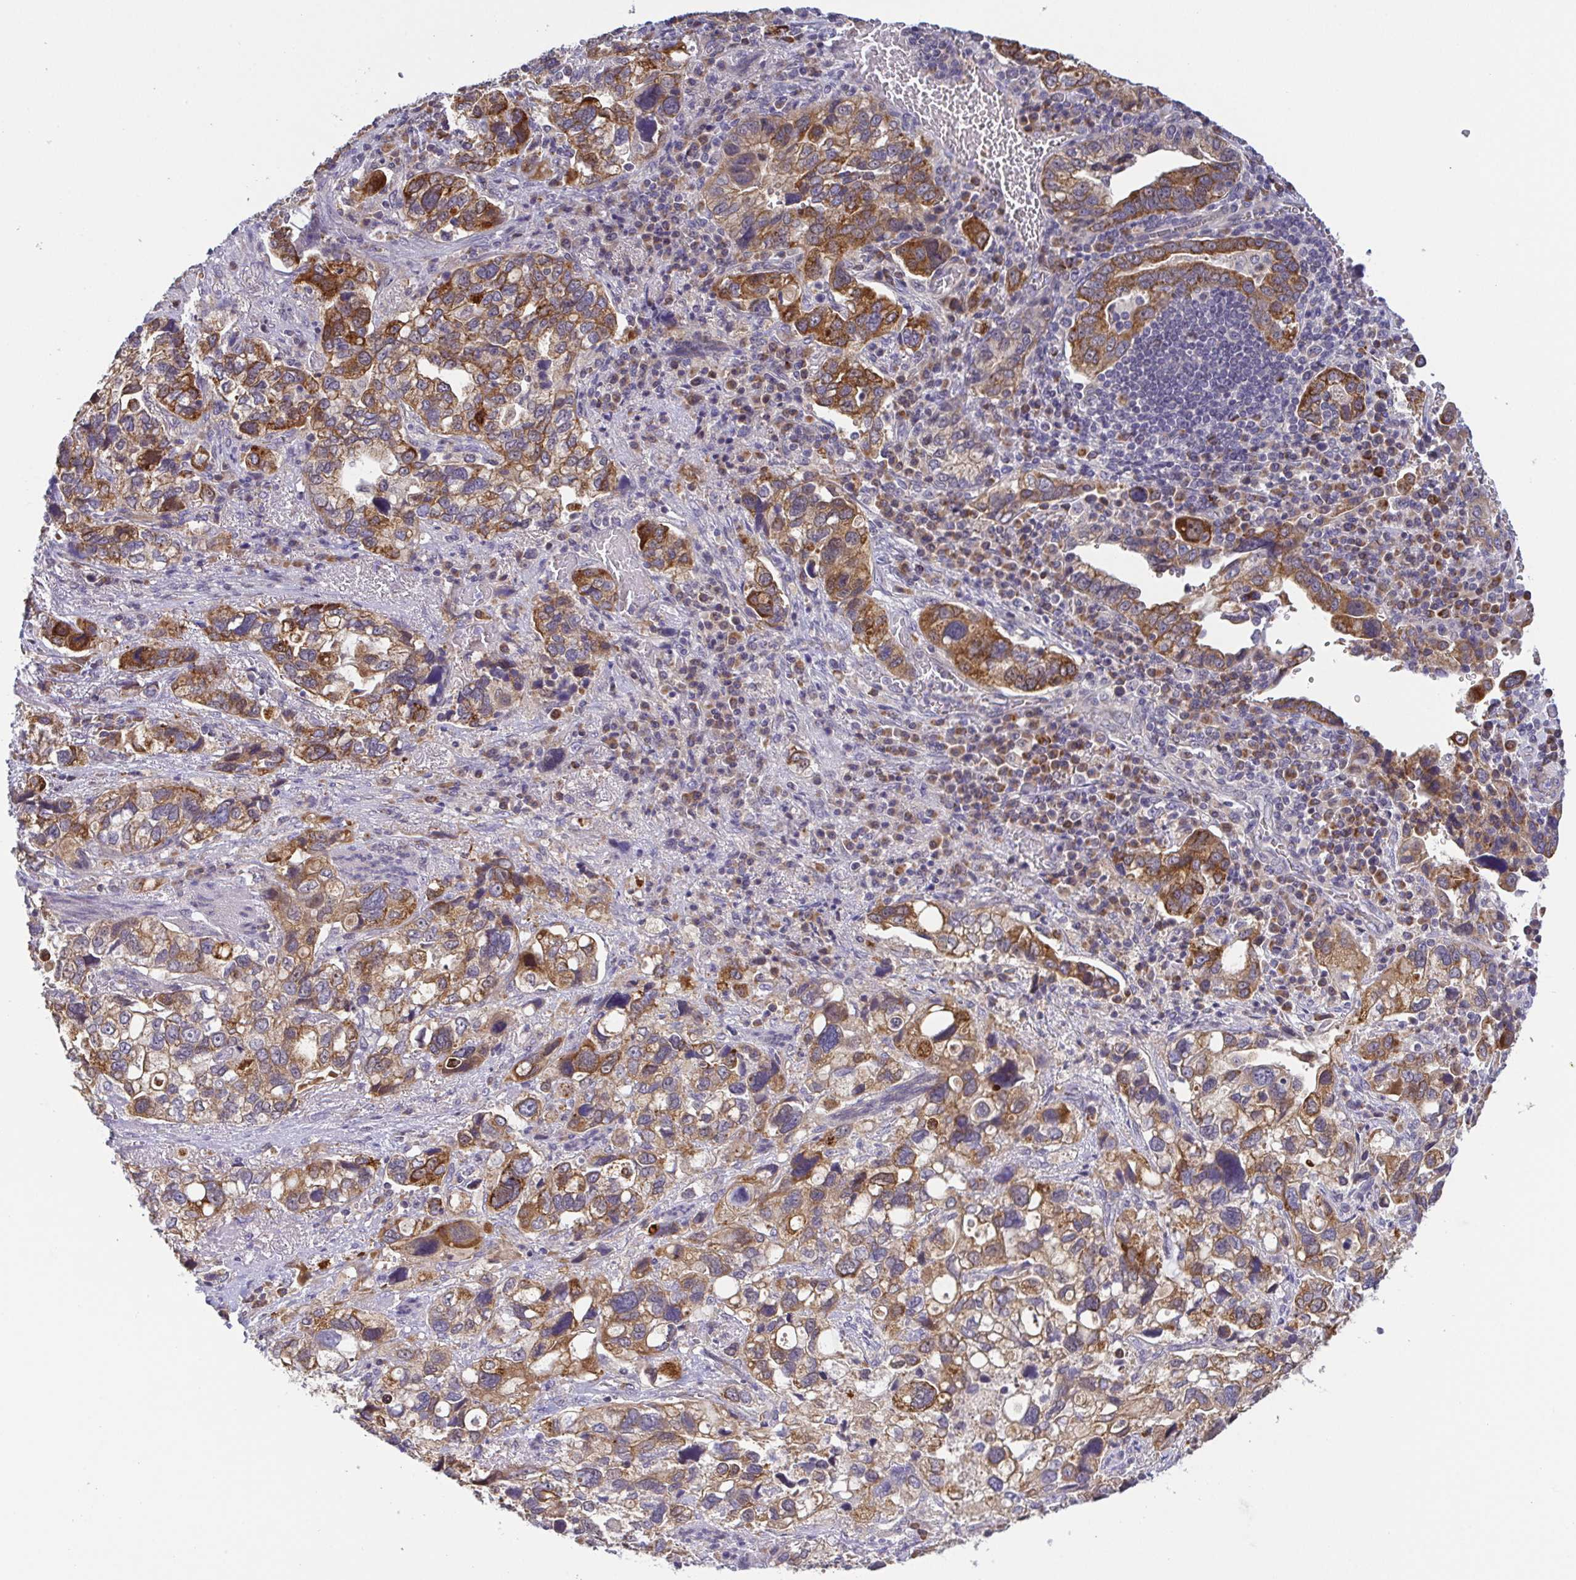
{"staining": {"intensity": "strong", "quantity": "25%-75%", "location": "cytoplasmic/membranous"}, "tissue": "stomach cancer", "cell_type": "Tumor cells", "image_type": "cancer", "snomed": [{"axis": "morphology", "description": "Adenocarcinoma, NOS"}, {"axis": "topography", "description": "Stomach, upper"}], "caption": "A brown stain highlights strong cytoplasmic/membranous expression of a protein in human adenocarcinoma (stomach) tumor cells. Ihc stains the protein in brown and the nuclei are stained blue.", "gene": "BCL2L1", "patient": {"sex": "female", "age": 81}}